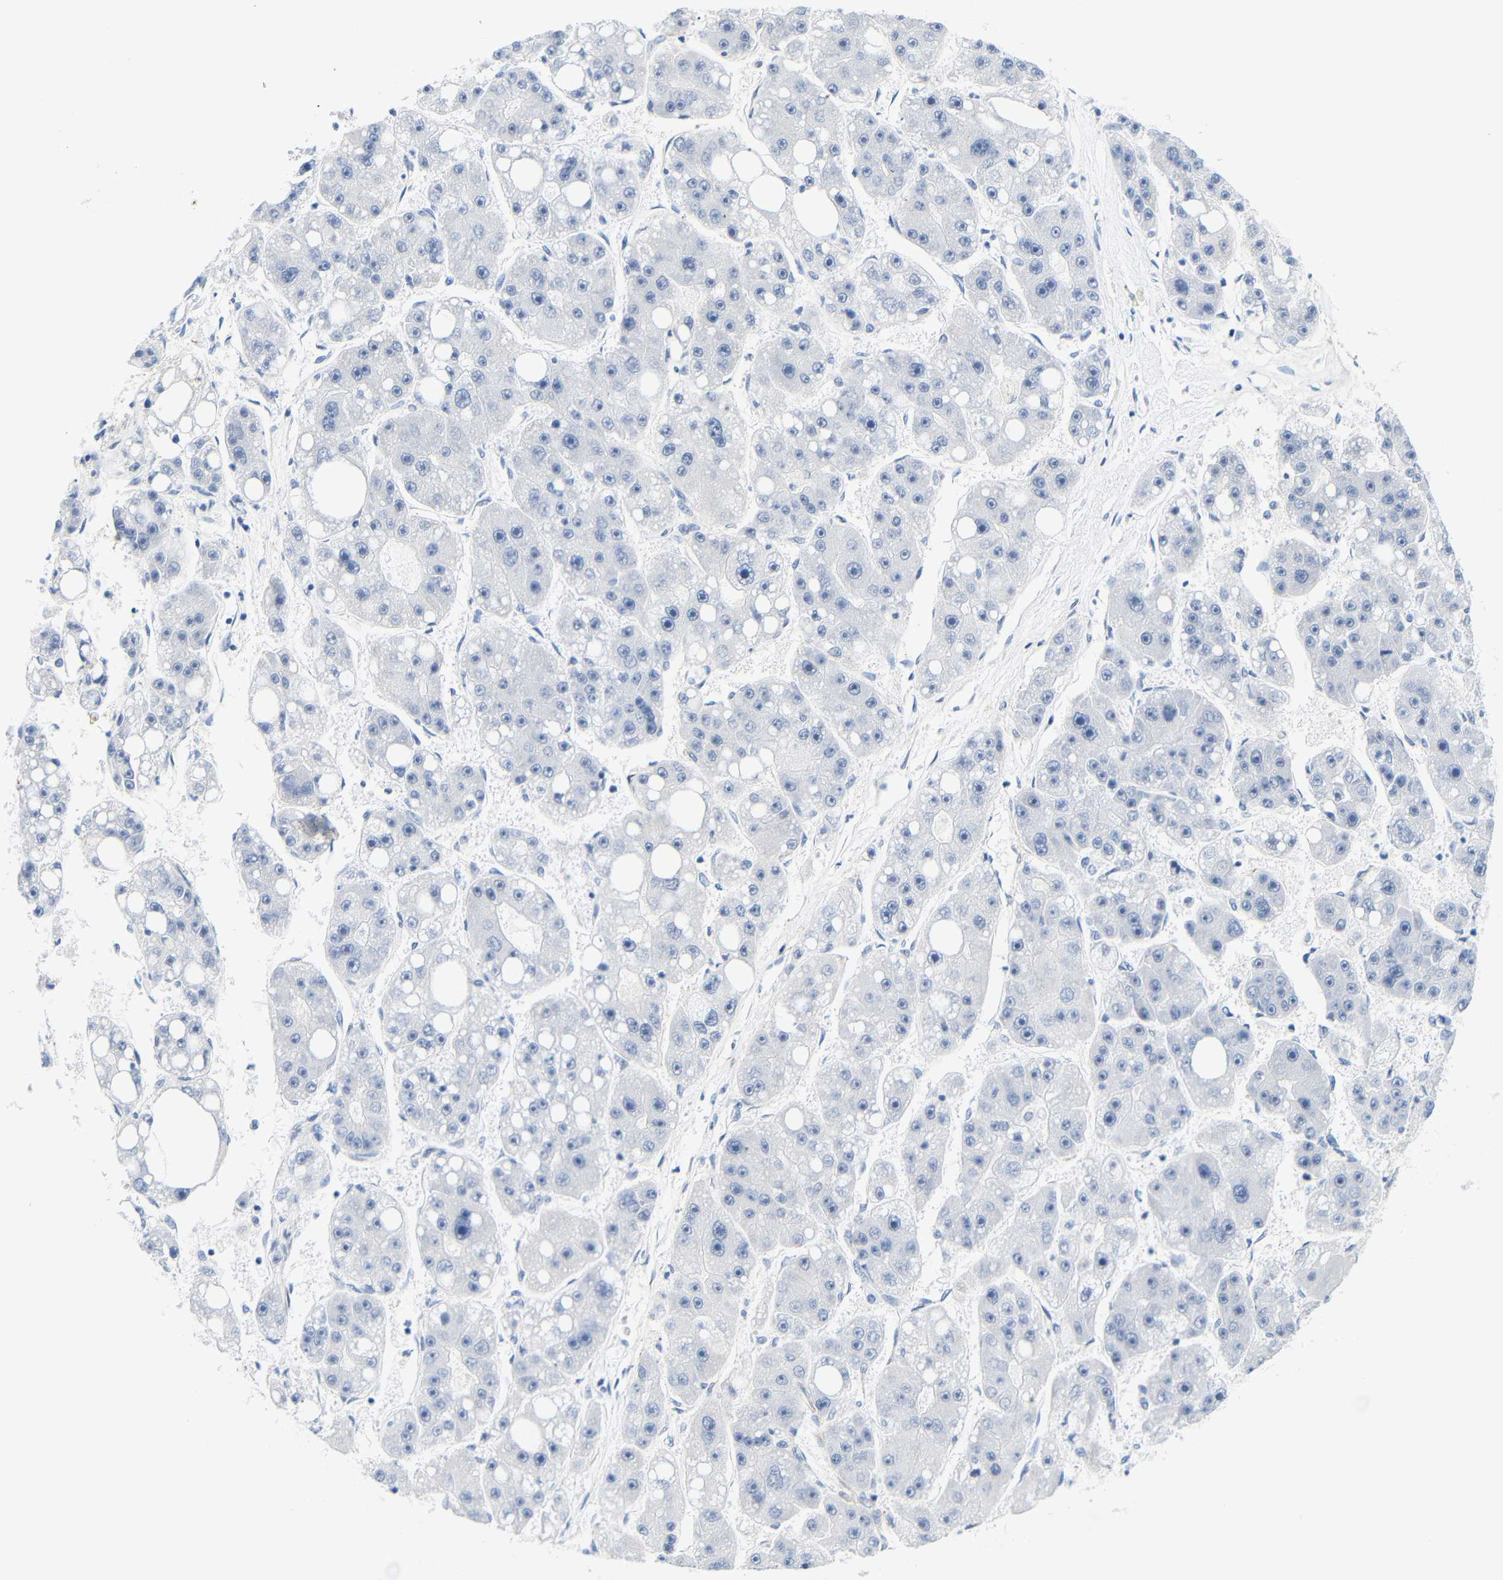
{"staining": {"intensity": "negative", "quantity": "none", "location": "none"}, "tissue": "liver cancer", "cell_type": "Tumor cells", "image_type": "cancer", "snomed": [{"axis": "morphology", "description": "Carcinoma, Hepatocellular, NOS"}, {"axis": "topography", "description": "Liver"}], "caption": "Immunohistochemistry (IHC) image of neoplastic tissue: human hepatocellular carcinoma (liver) stained with DAB (3,3'-diaminobenzidine) displays no significant protein expression in tumor cells.", "gene": "STMN3", "patient": {"sex": "female", "age": 61}}